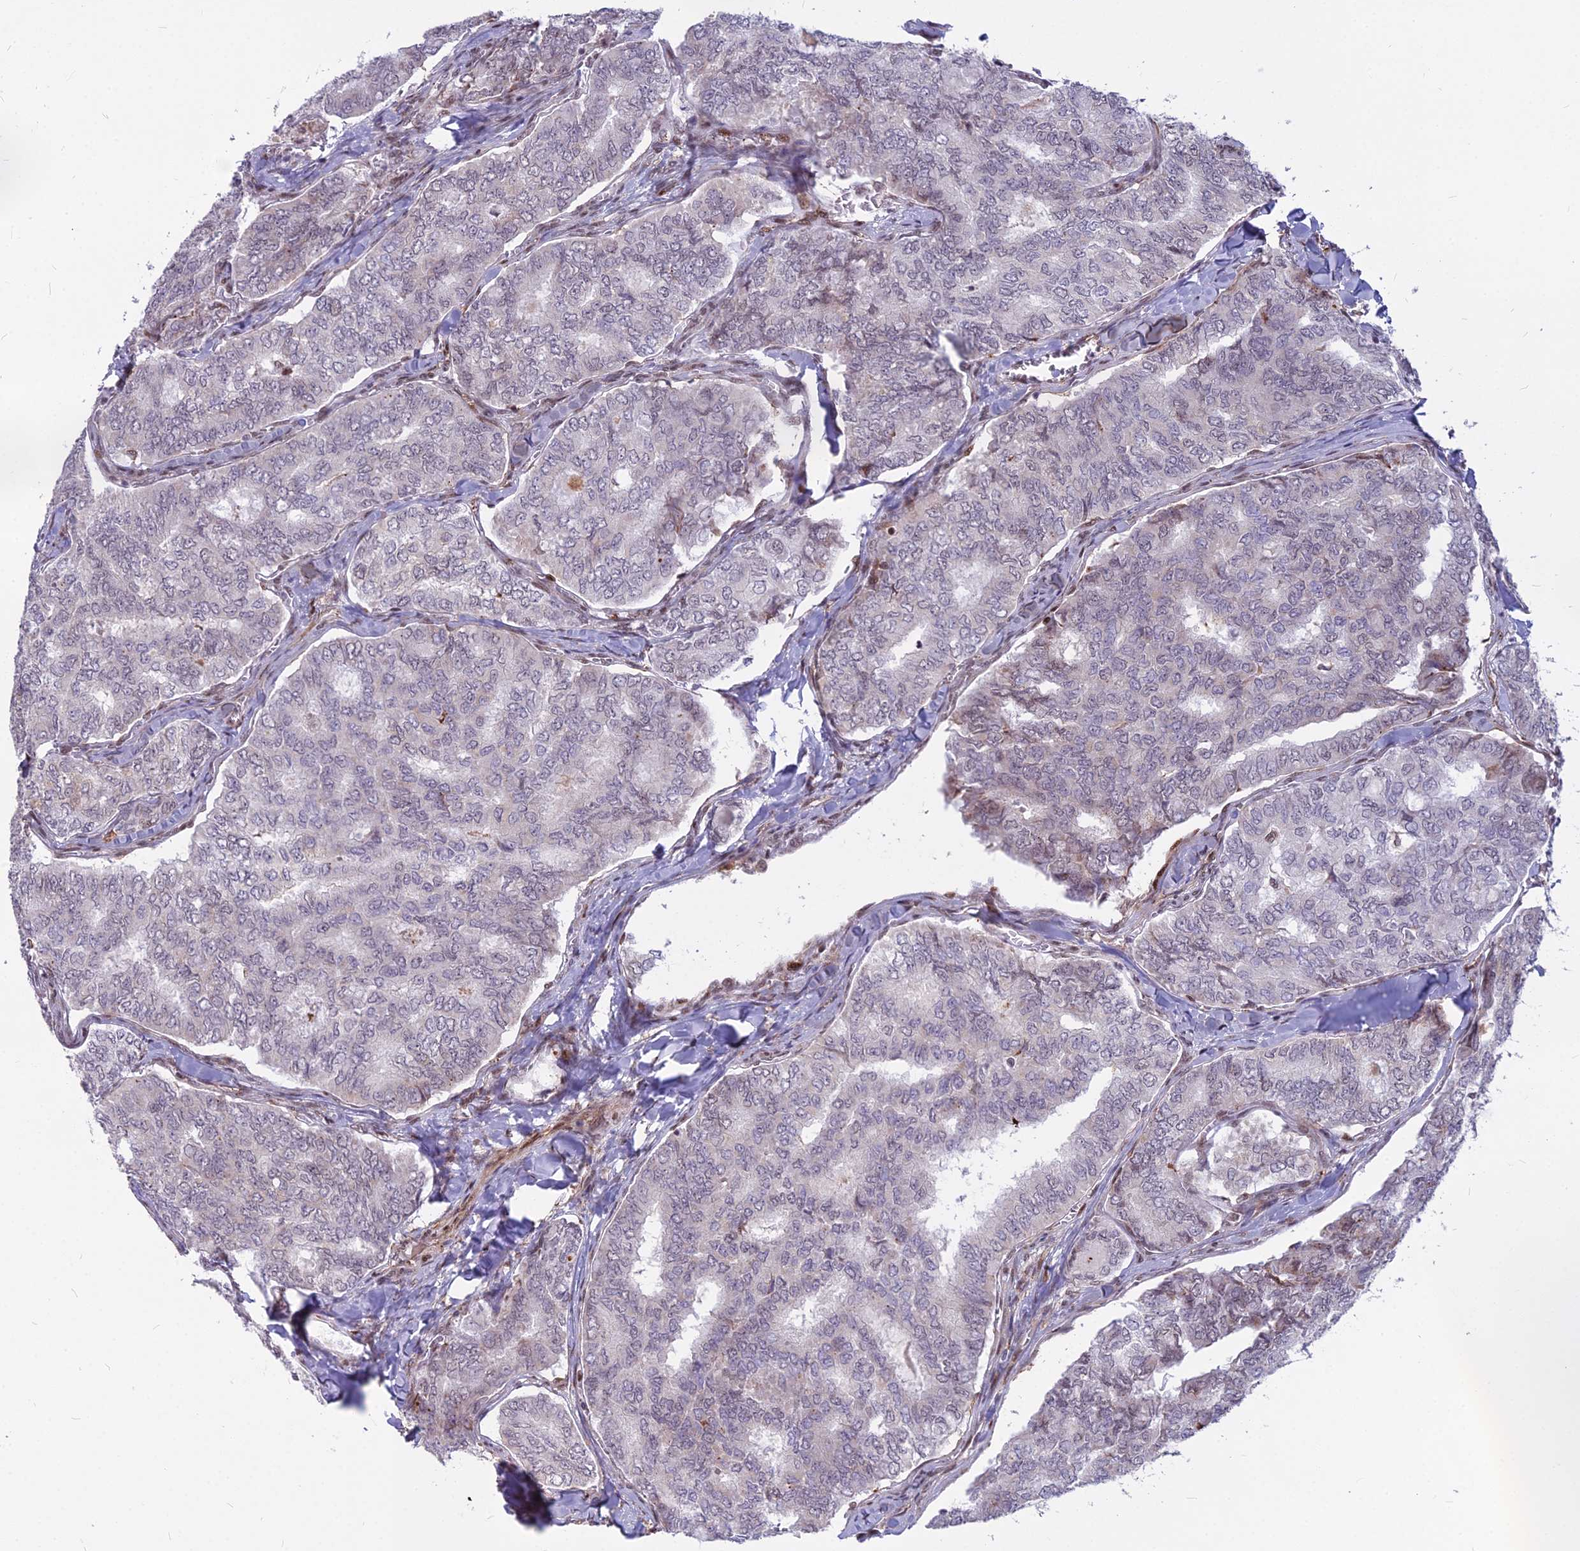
{"staining": {"intensity": "negative", "quantity": "none", "location": "none"}, "tissue": "thyroid cancer", "cell_type": "Tumor cells", "image_type": "cancer", "snomed": [{"axis": "morphology", "description": "Papillary adenocarcinoma, NOS"}, {"axis": "topography", "description": "Thyroid gland"}], "caption": "Papillary adenocarcinoma (thyroid) was stained to show a protein in brown. There is no significant positivity in tumor cells.", "gene": "ALG10", "patient": {"sex": "female", "age": 35}}